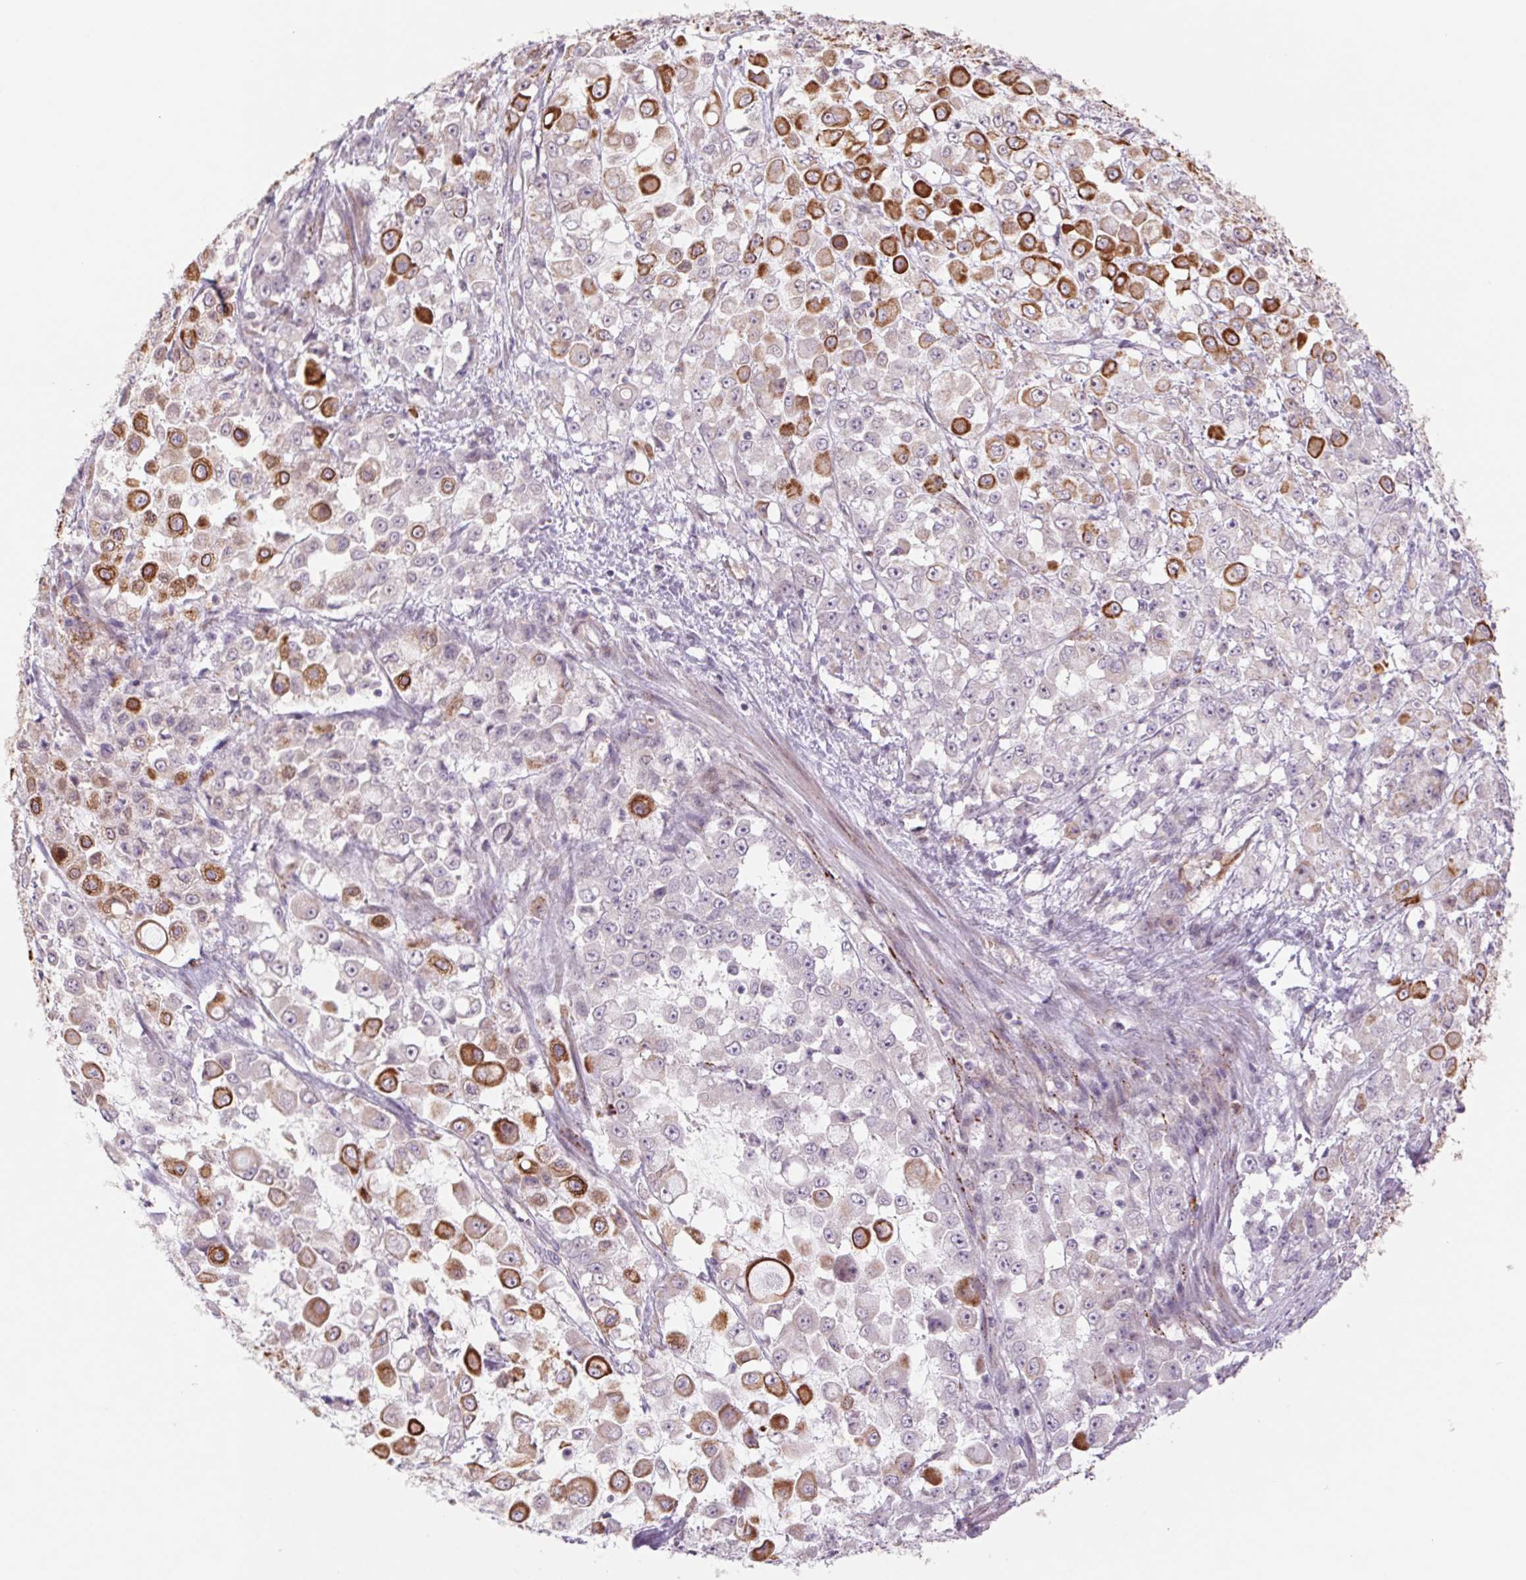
{"staining": {"intensity": "strong", "quantity": "<25%", "location": "cytoplasmic/membranous"}, "tissue": "stomach cancer", "cell_type": "Tumor cells", "image_type": "cancer", "snomed": [{"axis": "morphology", "description": "Adenocarcinoma, NOS"}, {"axis": "topography", "description": "Stomach"}], "caption": "A brown stain highlights strong cytoplasmic/membranous staining of a protein in human adenocarcinoma (stomach) tumor cells.", "gene": "MS4A13", "patient": {"sex": "female", "age": 76}}